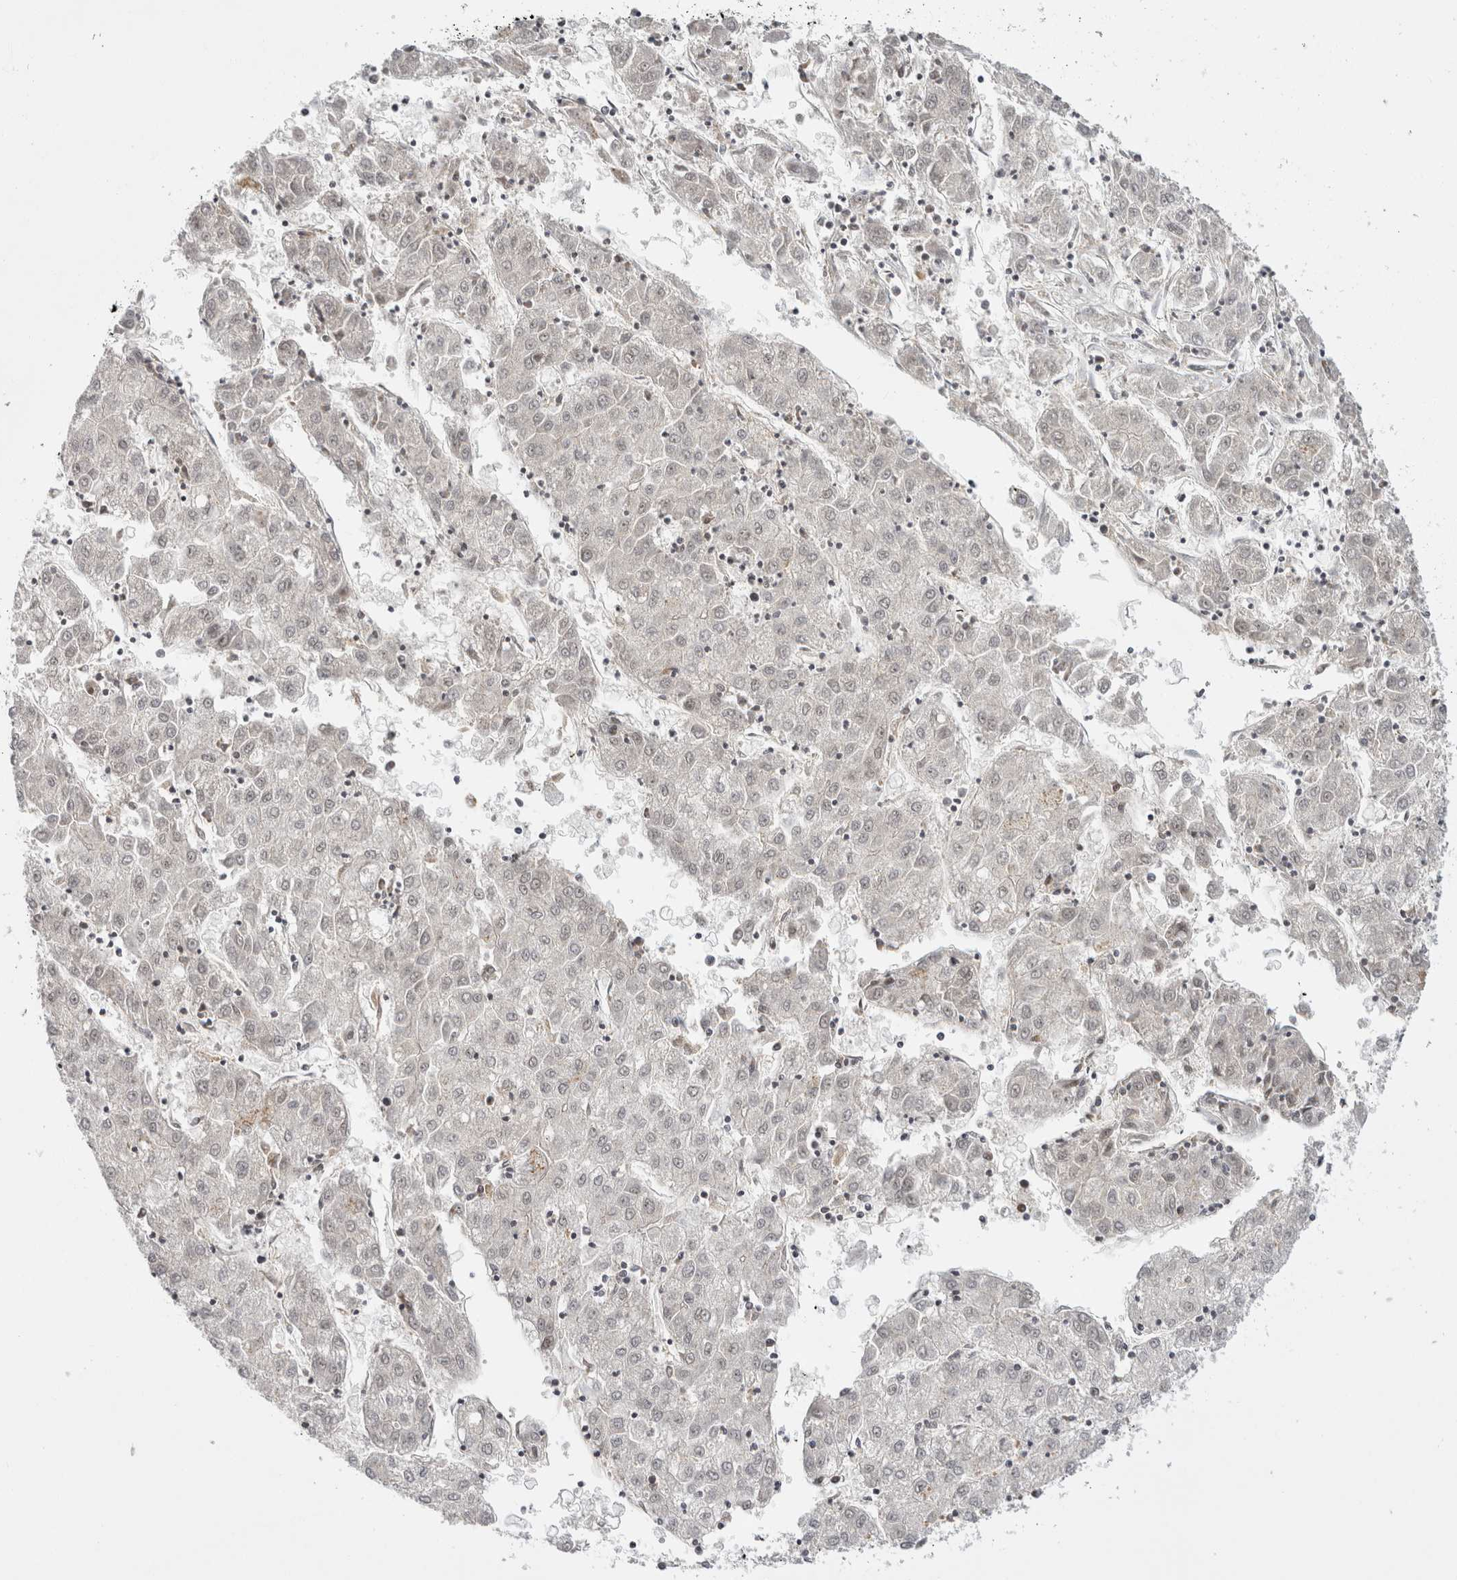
{"staining": {"intensity": "negative", "quantity": "none", "location": "none"}, "tissue": "liver cancer", "cell_type": "Tumor cells", "image_type": "cancer", "snomed": [{"axis": "morphology", "description": "Carcinoma, Hepatocellular, NOS"}, {"axis": "topography", "description": "Liver"}], "caption": "Immunohistochemistry (IHC) micrograph of neoplastic tissue: liver hepatocellular carcinoma stained with DAB (3,3'-diaminobenzidine) demonstrates no significant protein positivity in tumor cells.", "gene": "ZNF318", "patient": {"sex": "male", "age": 72}}